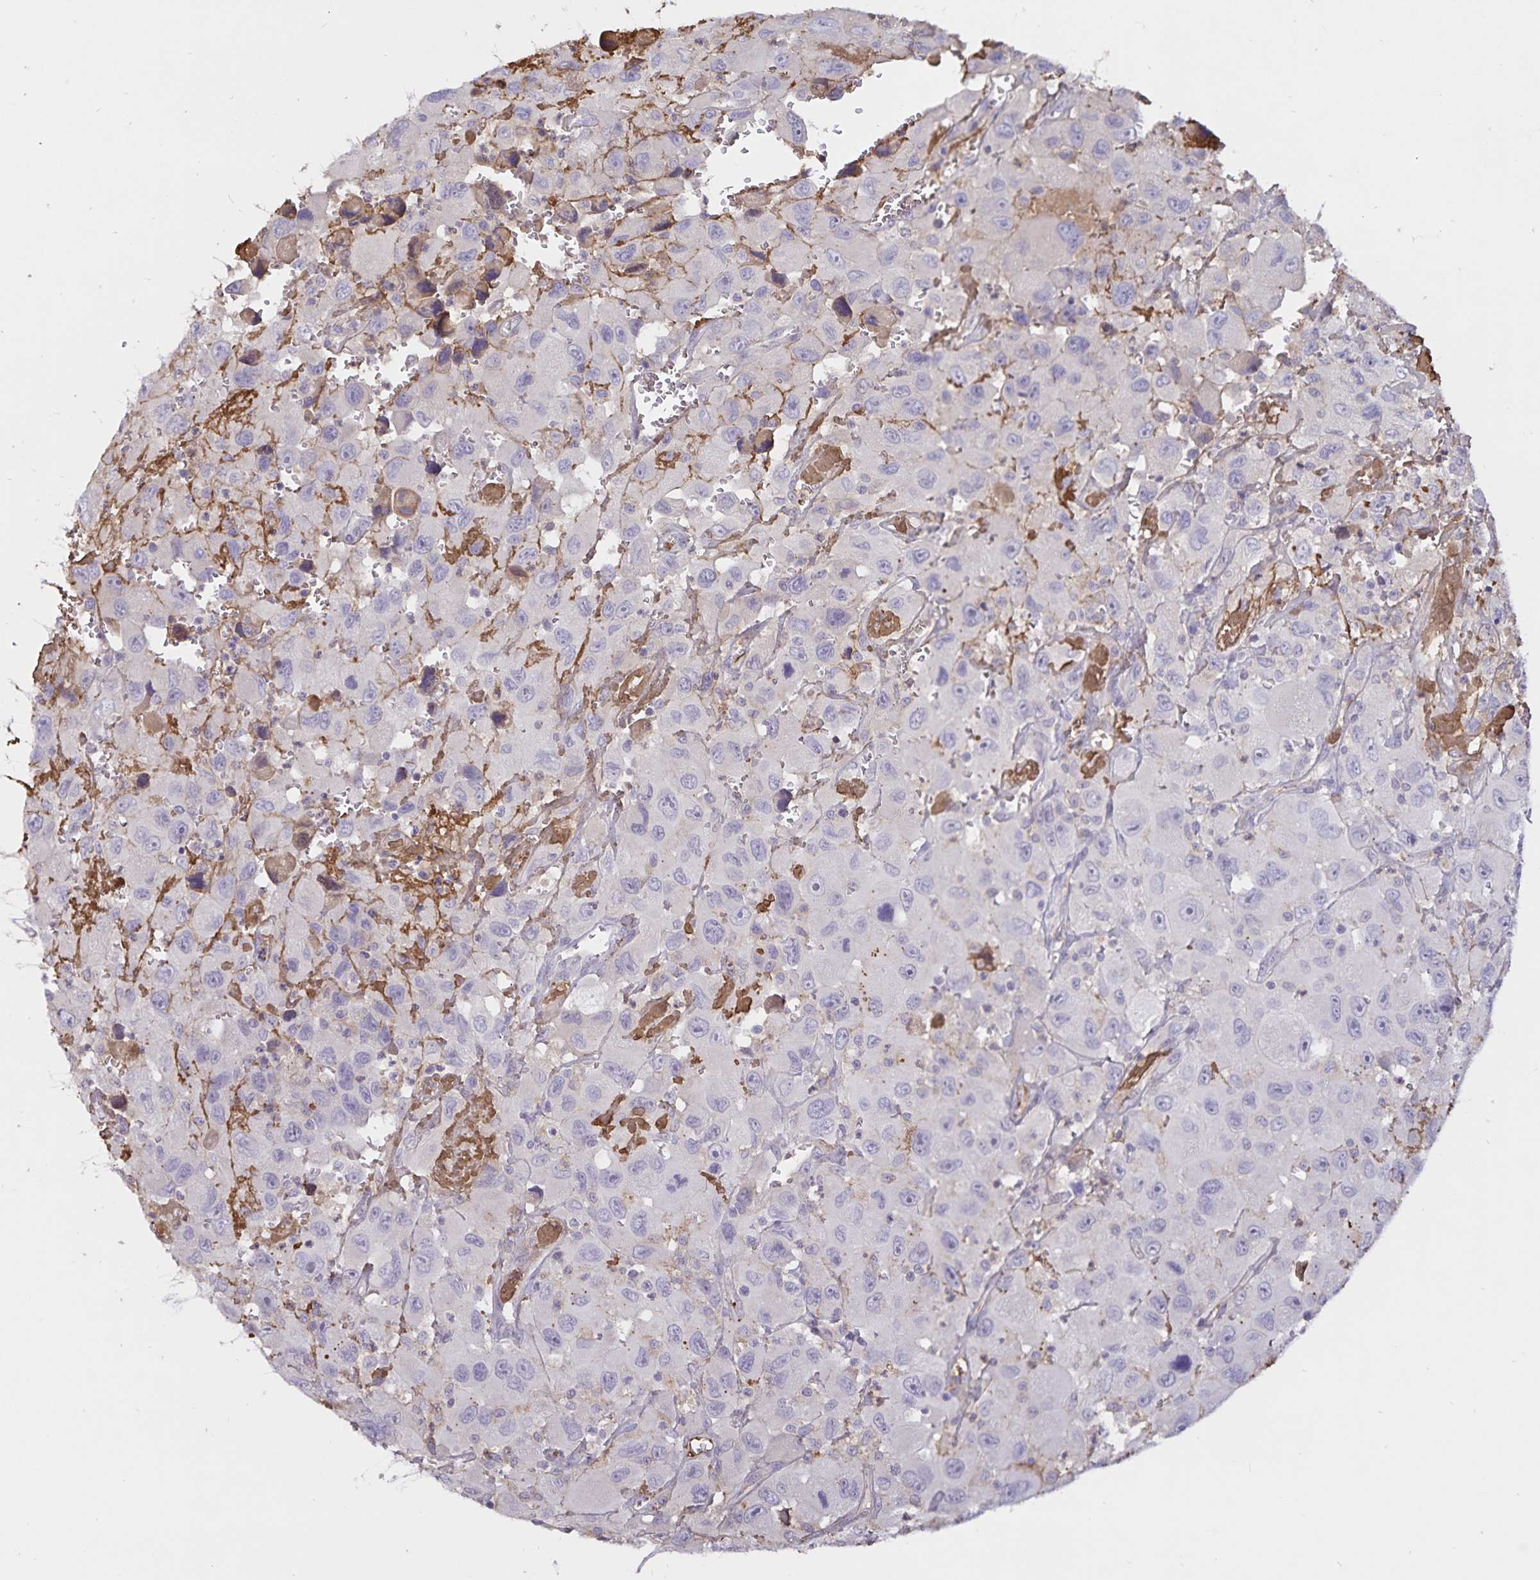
{"staining": {"intensity": "negative", "quantity": "none", "location": "none"}, "tissue": "head and neck cancer", "cell_type": "Tumor cells", "image_type": "cancer", "snomed": [{"axis": "morphology", "description": "Squamous cell carcinoma, NOS"}, {"axis": "morphology", "description": "Squamous cell carcinoma, metastatic, NOS"}, {"axis": "topography", "description": "Oral tissue"}, {"axis": "topography", "description": "Head-Neck"}], "caption": "Photomicrograph shows no protein positivity in tumor cells of head and neck cancer tissue.", "gene": "FGG", "patient": {"sex": "female", "age": 85}}